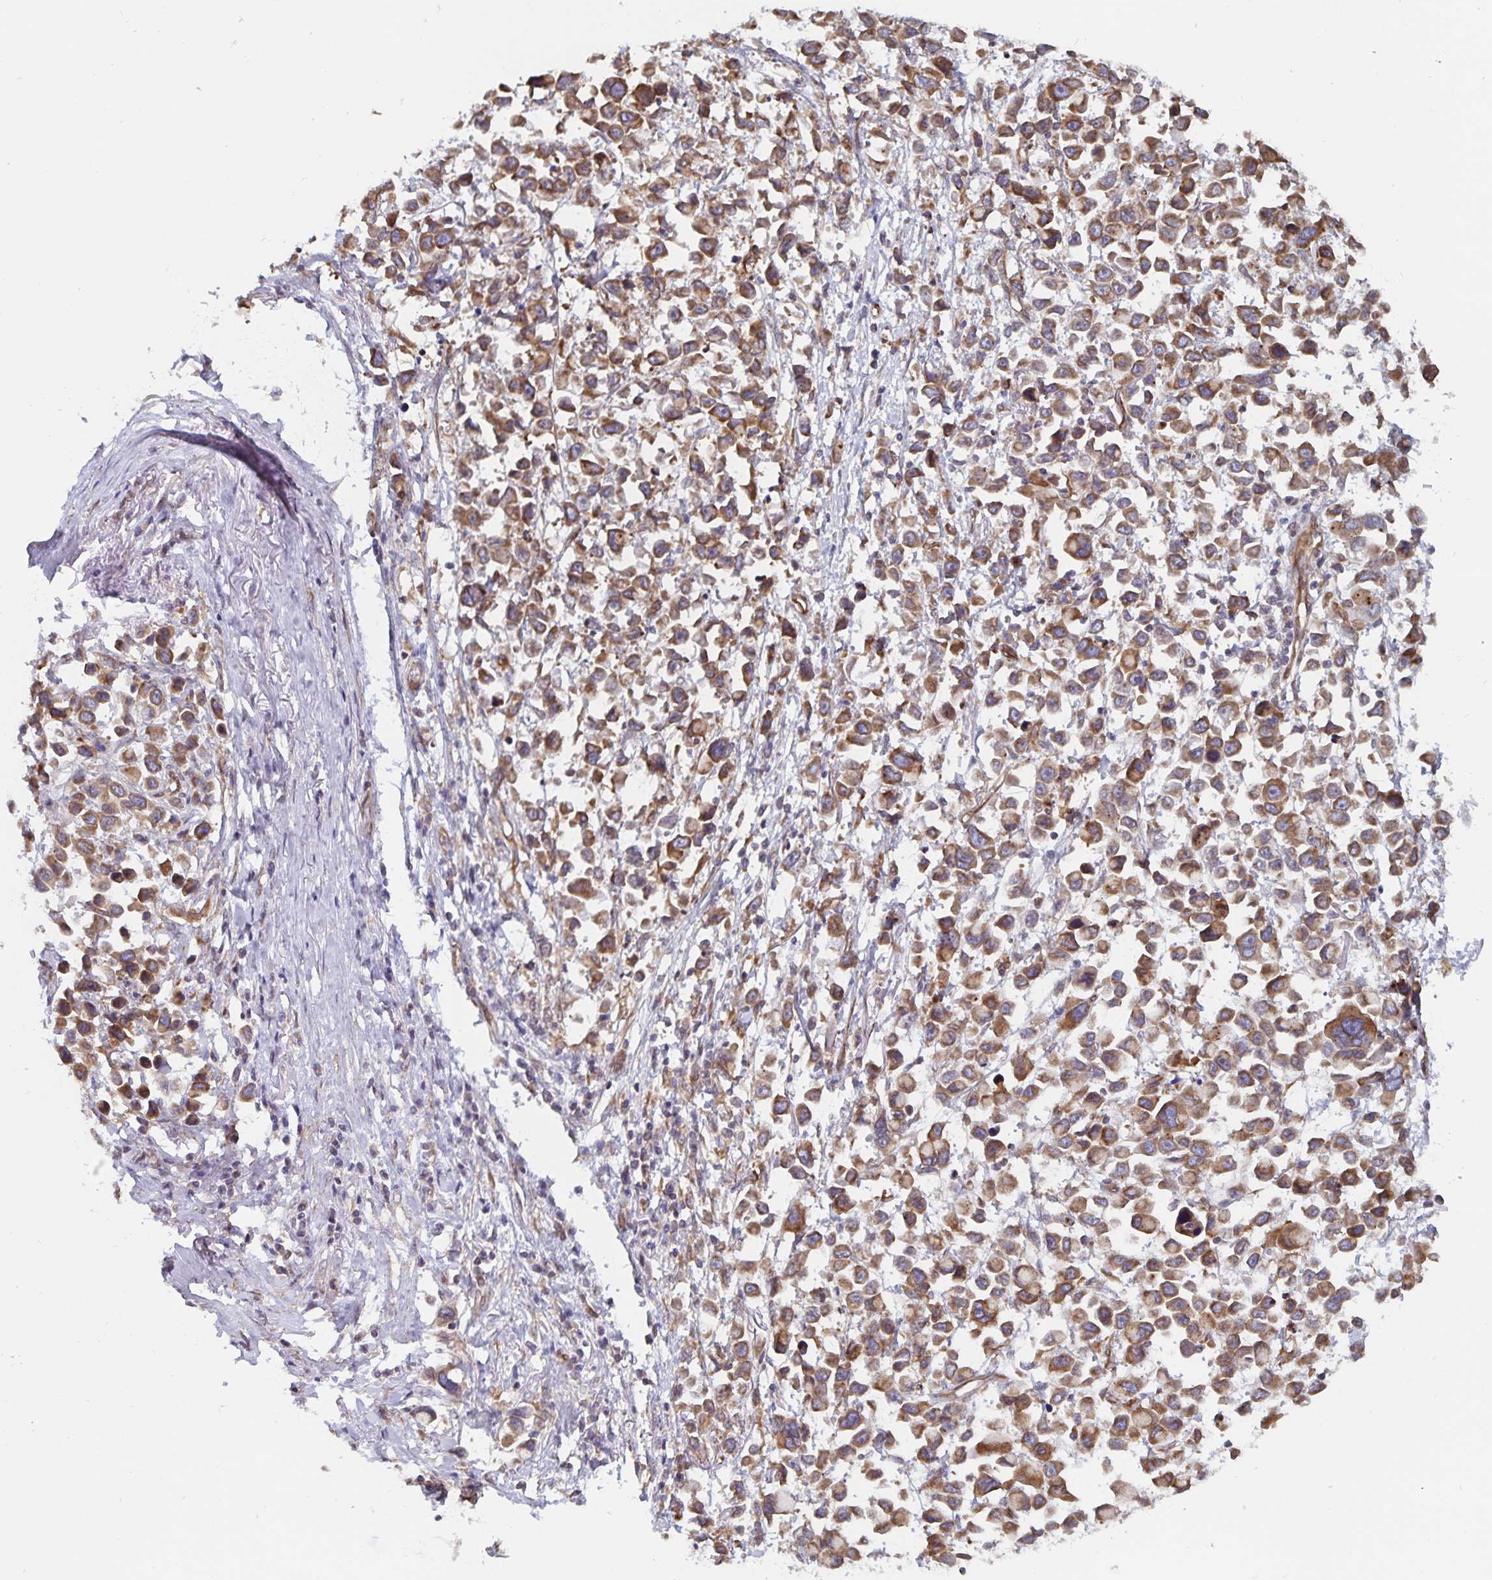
{"staining": {"intensity": "moderate", "quantity": ">75%", "location": "cytoplasmic/membranous"}, "tissue": "stomach cancer", "cell_type": "Tumor cells", "image_type": "cancer", "snomed": [{"axis": "morphology", "description": "Adenocarcinoma, NOS"}, {"axis": "topography", "description": "Stomach"}], "caption": "Stomach adenocarcinoma stained with DAB immunohistochemistry (IHC) exhibits medium levels of moderate cytoplasmic/membranous positivity in approximately >75% of tumor cells.", "gene": "BCAP29", "patient": {"sex": "female", "age": 81}}